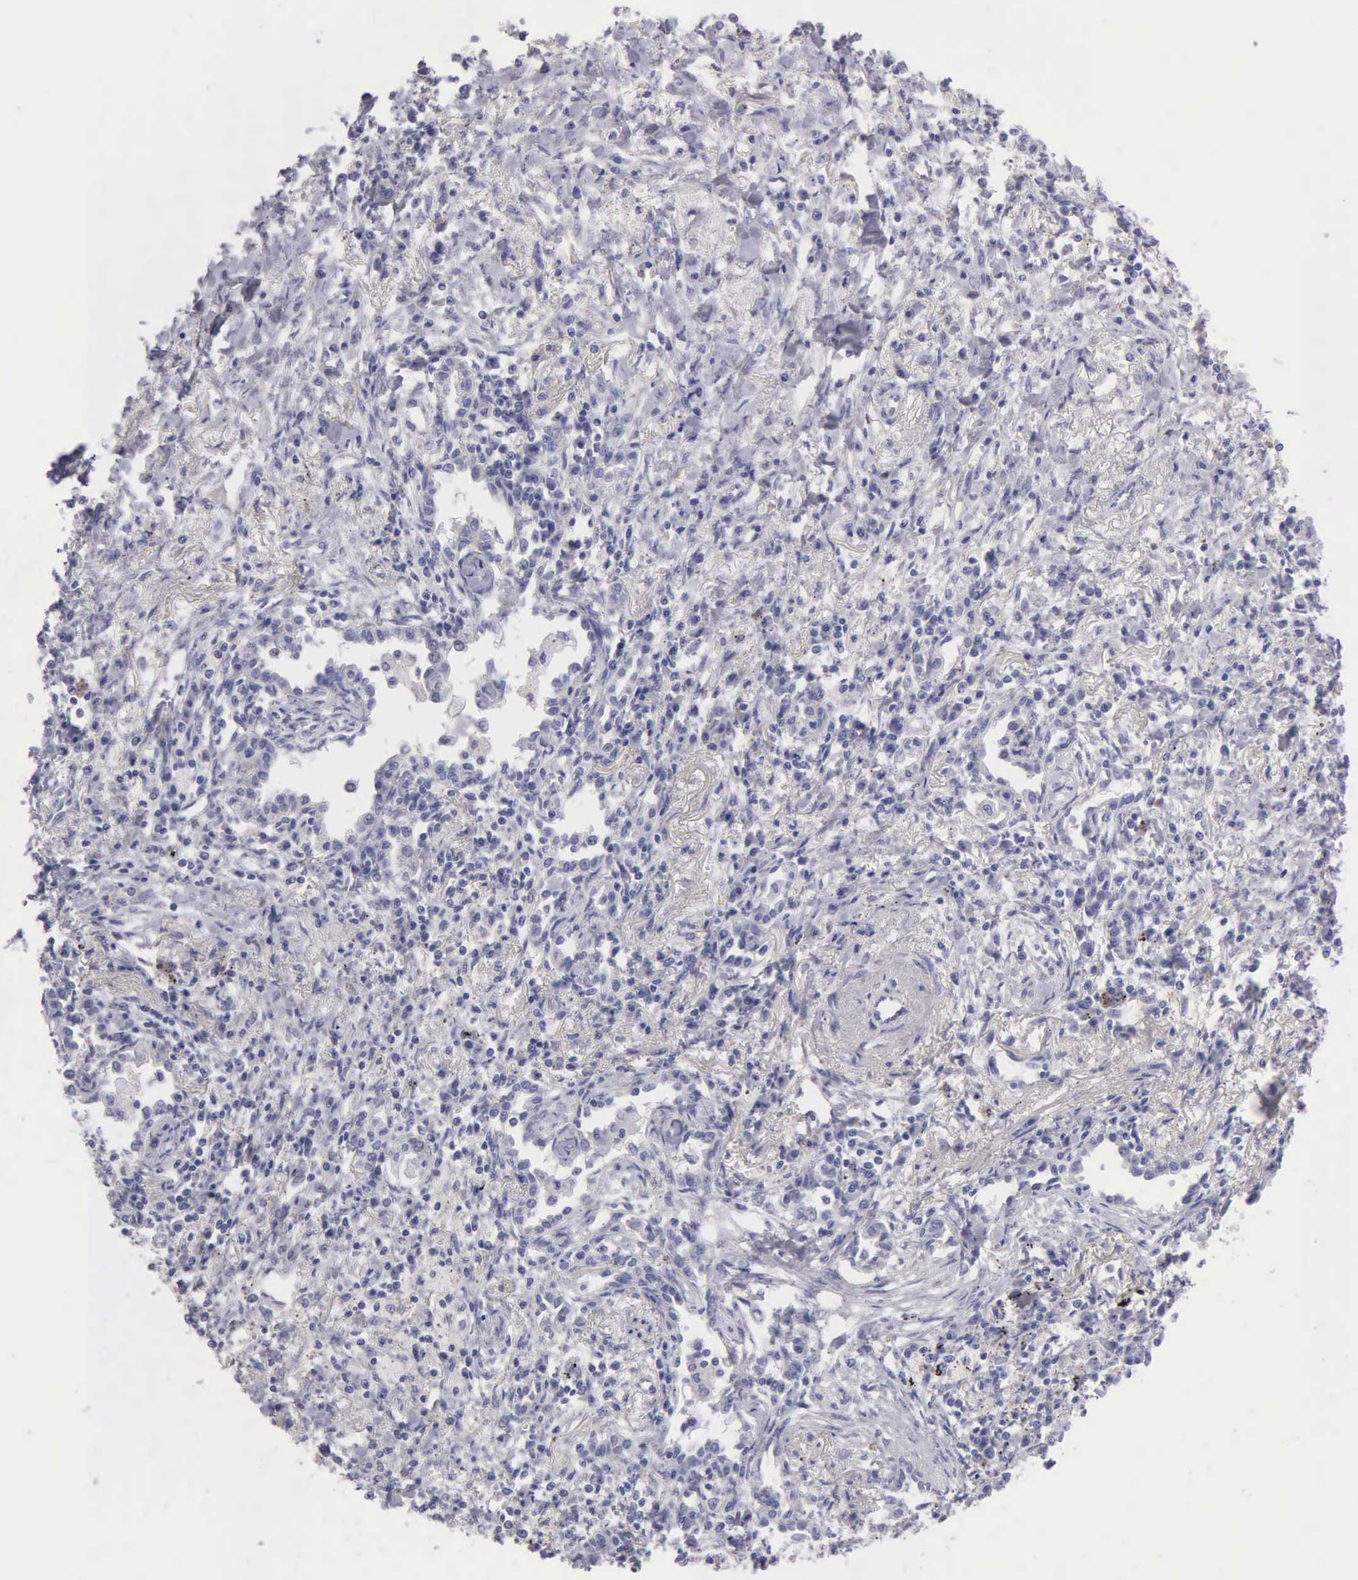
{"staining": {"intensity": "negative", "quantity": "none", "location": "none"}, "tissue": "lung cancer", "cell_type": "Tumor cells", "image_type": "cancer", "snomed": [{"axis": "morphology", "description": "Adenocarcinoma, NOS"}, {"axis": "topography", "description": "Lung"}], "caption": "Tumor cells show no significant expression in lung cancer.", "gene": "APP", "patient": {"sex": "male", "age": 60}}